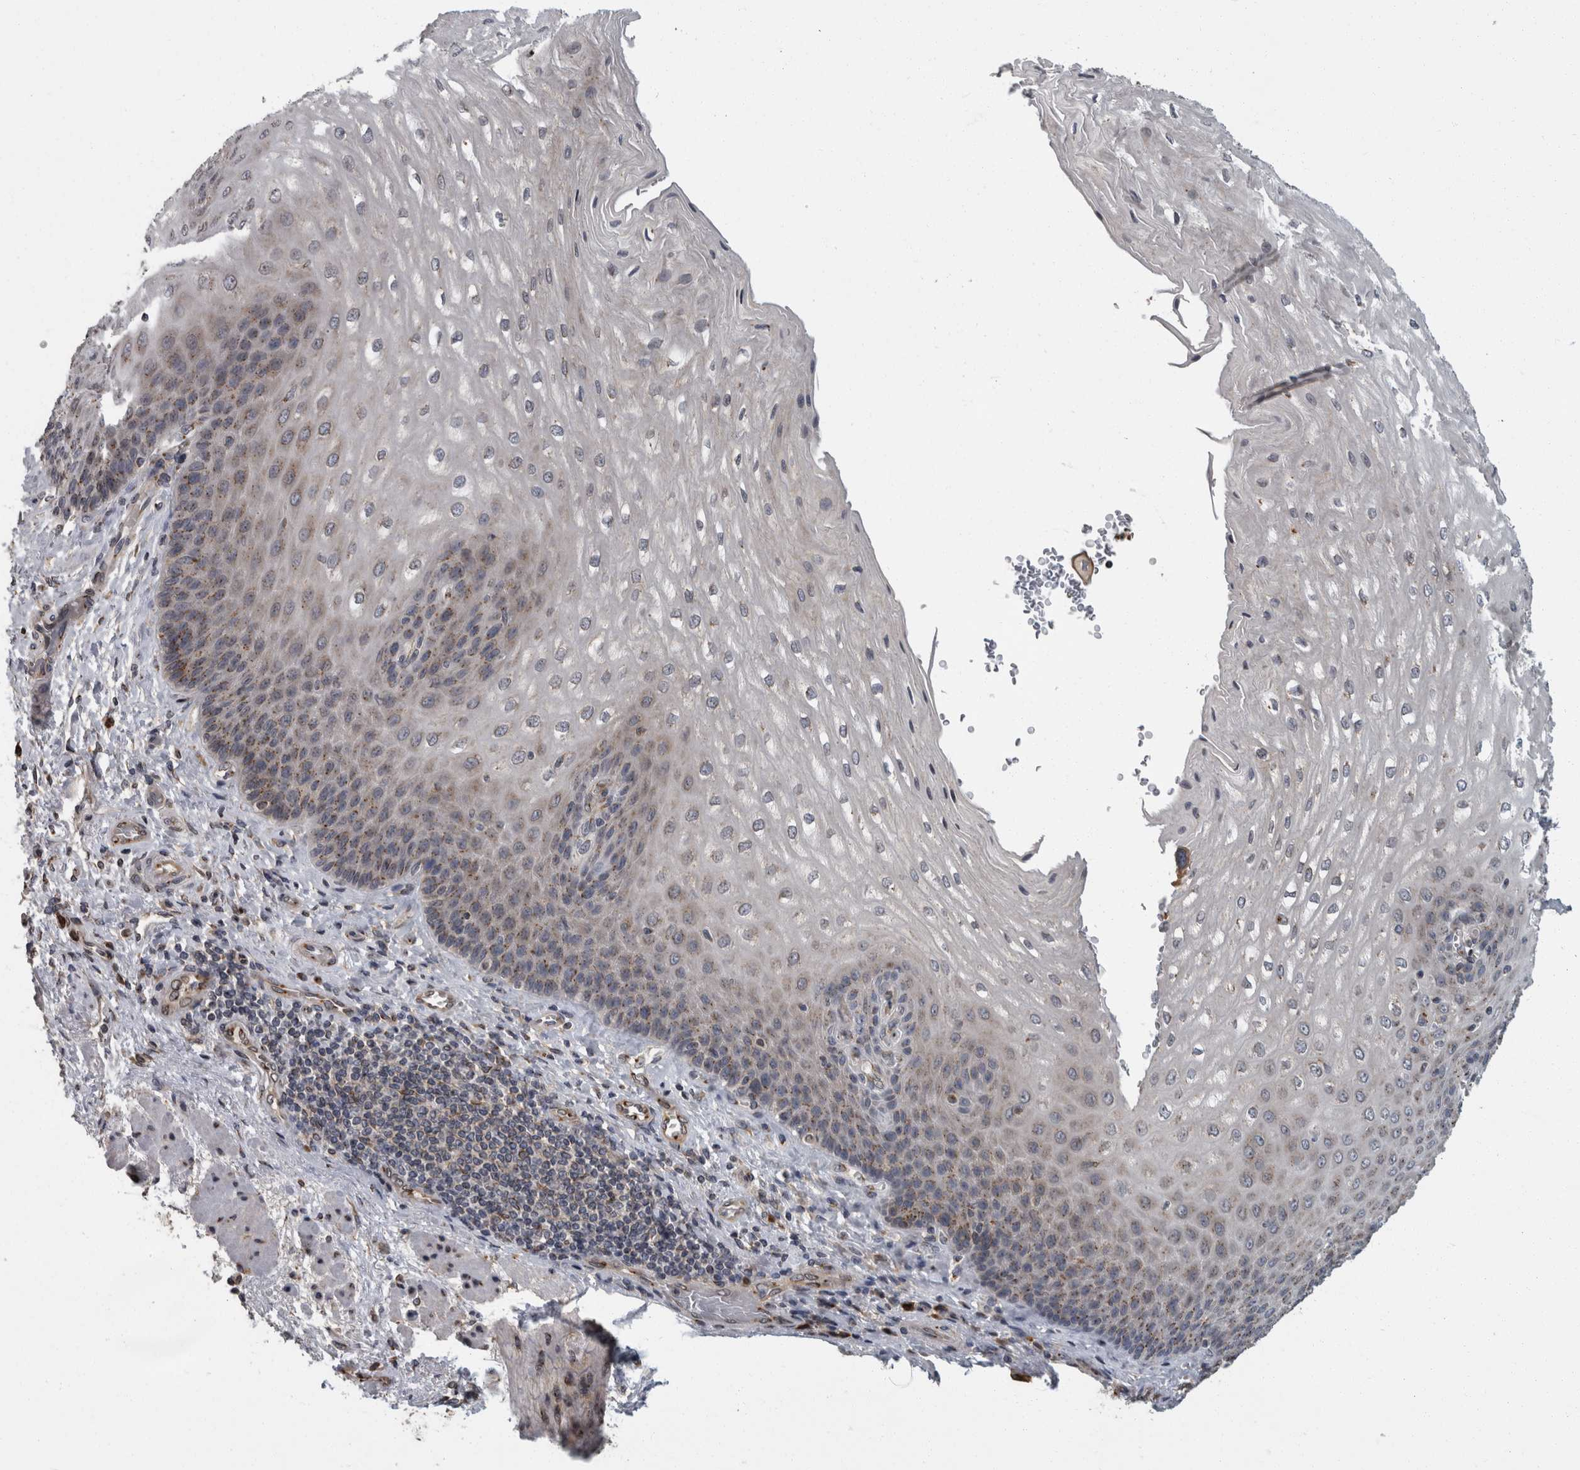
{"staining": {"intensity": "weak", "quantity": "25%-75%", "location": "cytoplasmic/membranous"}, "tissue": "esophagus", "cell_type": "Squamous epithelial cells", "image_type": "normal", "snomed": [{"axis": "morphology", "description": "Normal tissue, NOS"}, {"axis": "topography", "description": "Esophagus"}], "caption": "Immunohistochemistry (IHC) histopathology image of benign esophagus: human esophagus stained using immunohistochemistry (IHC) shows low levels of weak protein expression localized specifically in the cytoplasmic/membranous of squamous epithelial cells, appearing as a cytoplasmic/membranous brown color.", "gene": "LMAN2L", "patient": {"sex": "male", "age": 54}}